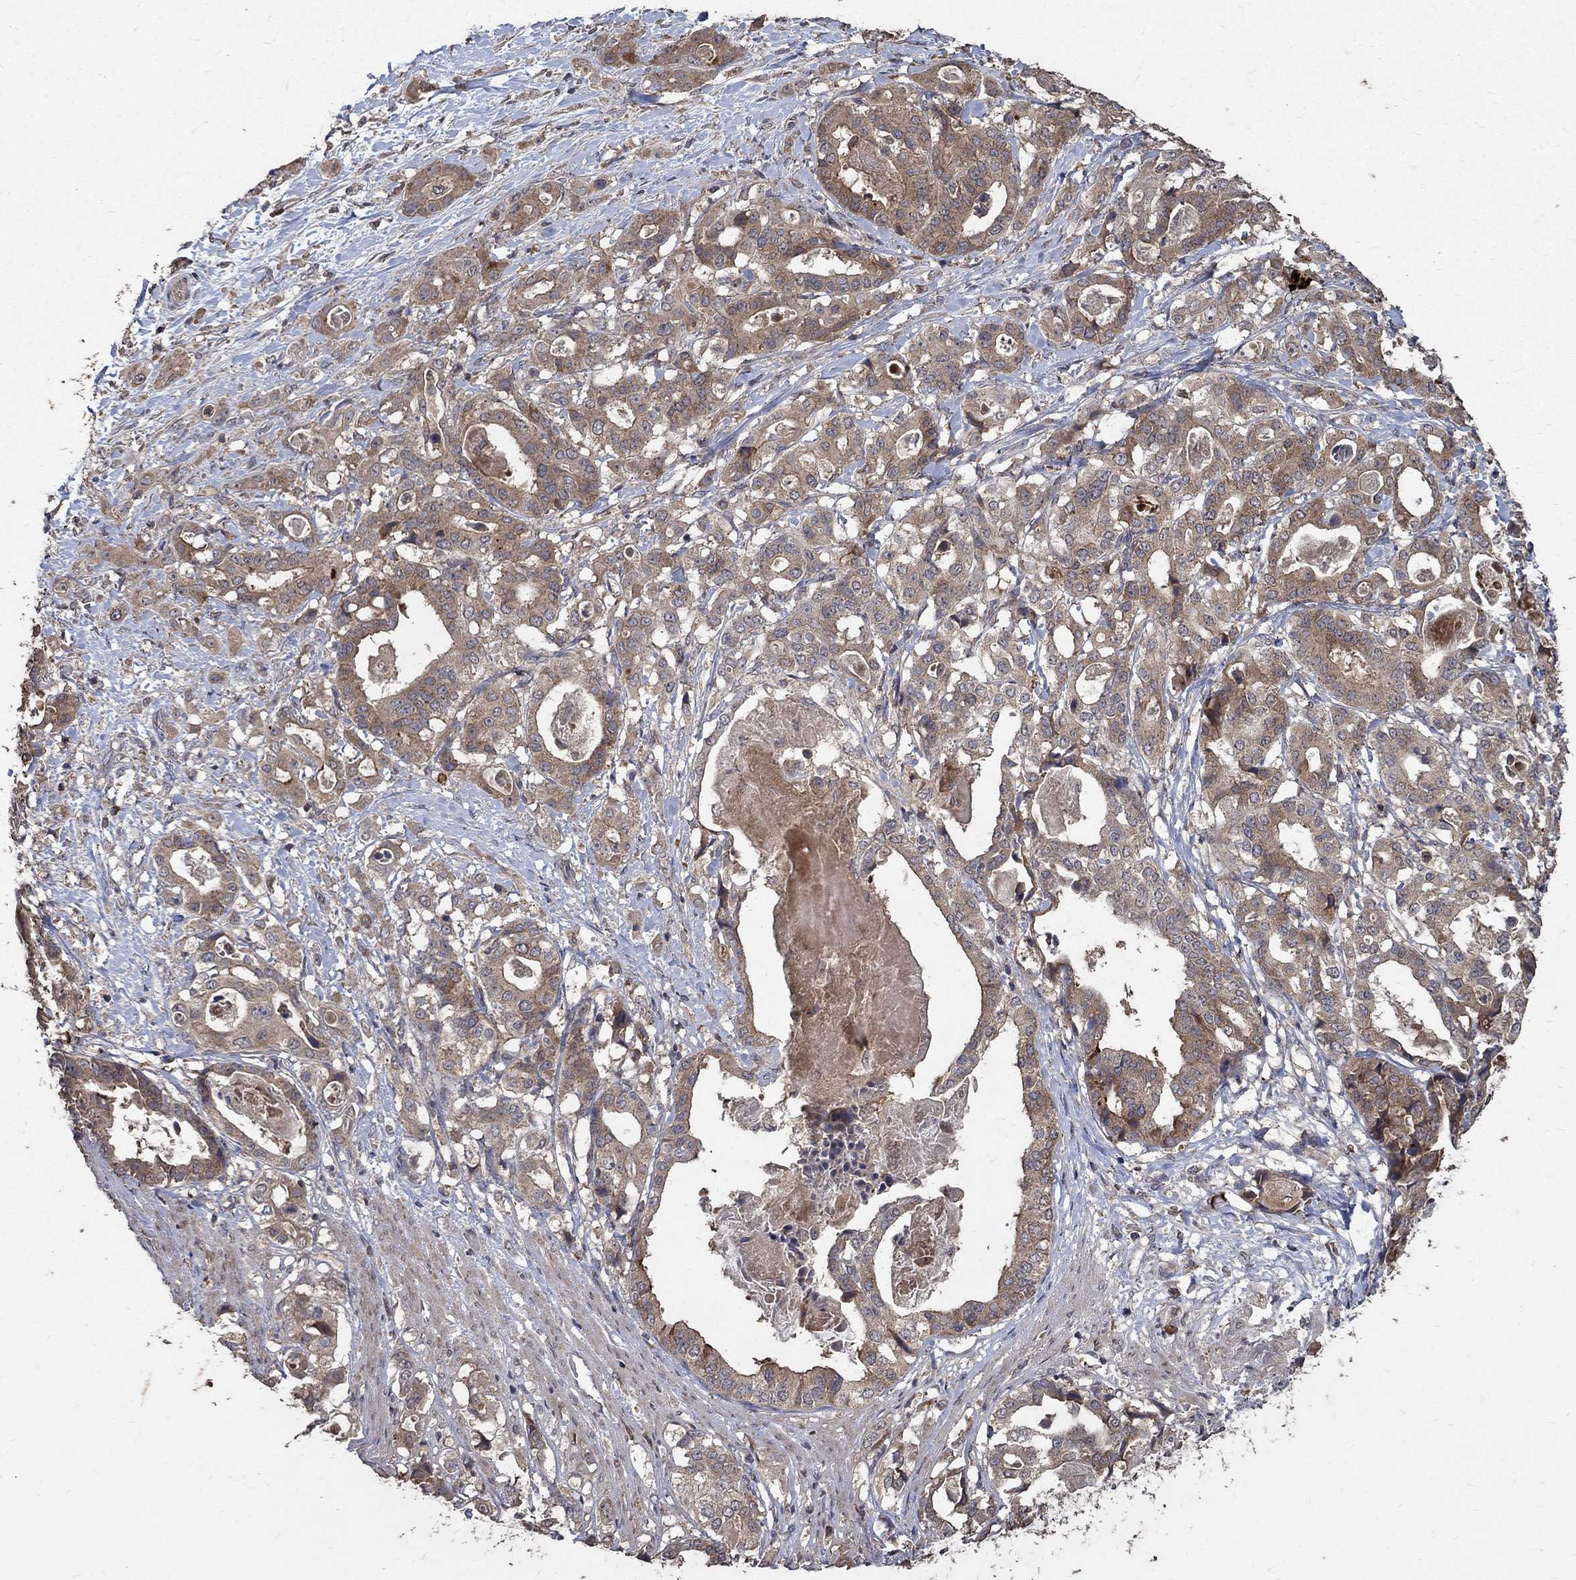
{"staining": {"intensity": "moderate", "quantity": "<25%", "location": "cytoplasmic/membranous"}, "tissue": "stomach cancer", "cell_type": "Tumor cells", "image_type": "cancer", "snomed": [{"axis": "morphology", "description": "Adenocarcinoma, NOS"}, {"axis": "topography", "description": "Stomach"}], "caption": "IHC staining of stomach cancer, which demonstrates low levels of moderate cytoplasmic/membranous positivity in about <25% of tumor cells indicating moderate cytoplasmic/membranous protein positivity. The staining was performed using DAB (3,3'-diaminobenzidine) (brown) for protein detection and nuclei were counterstained in hematoxylin (blue).", "gene": "C17orf75", "patient": {"sex": "male", "age": 48}}